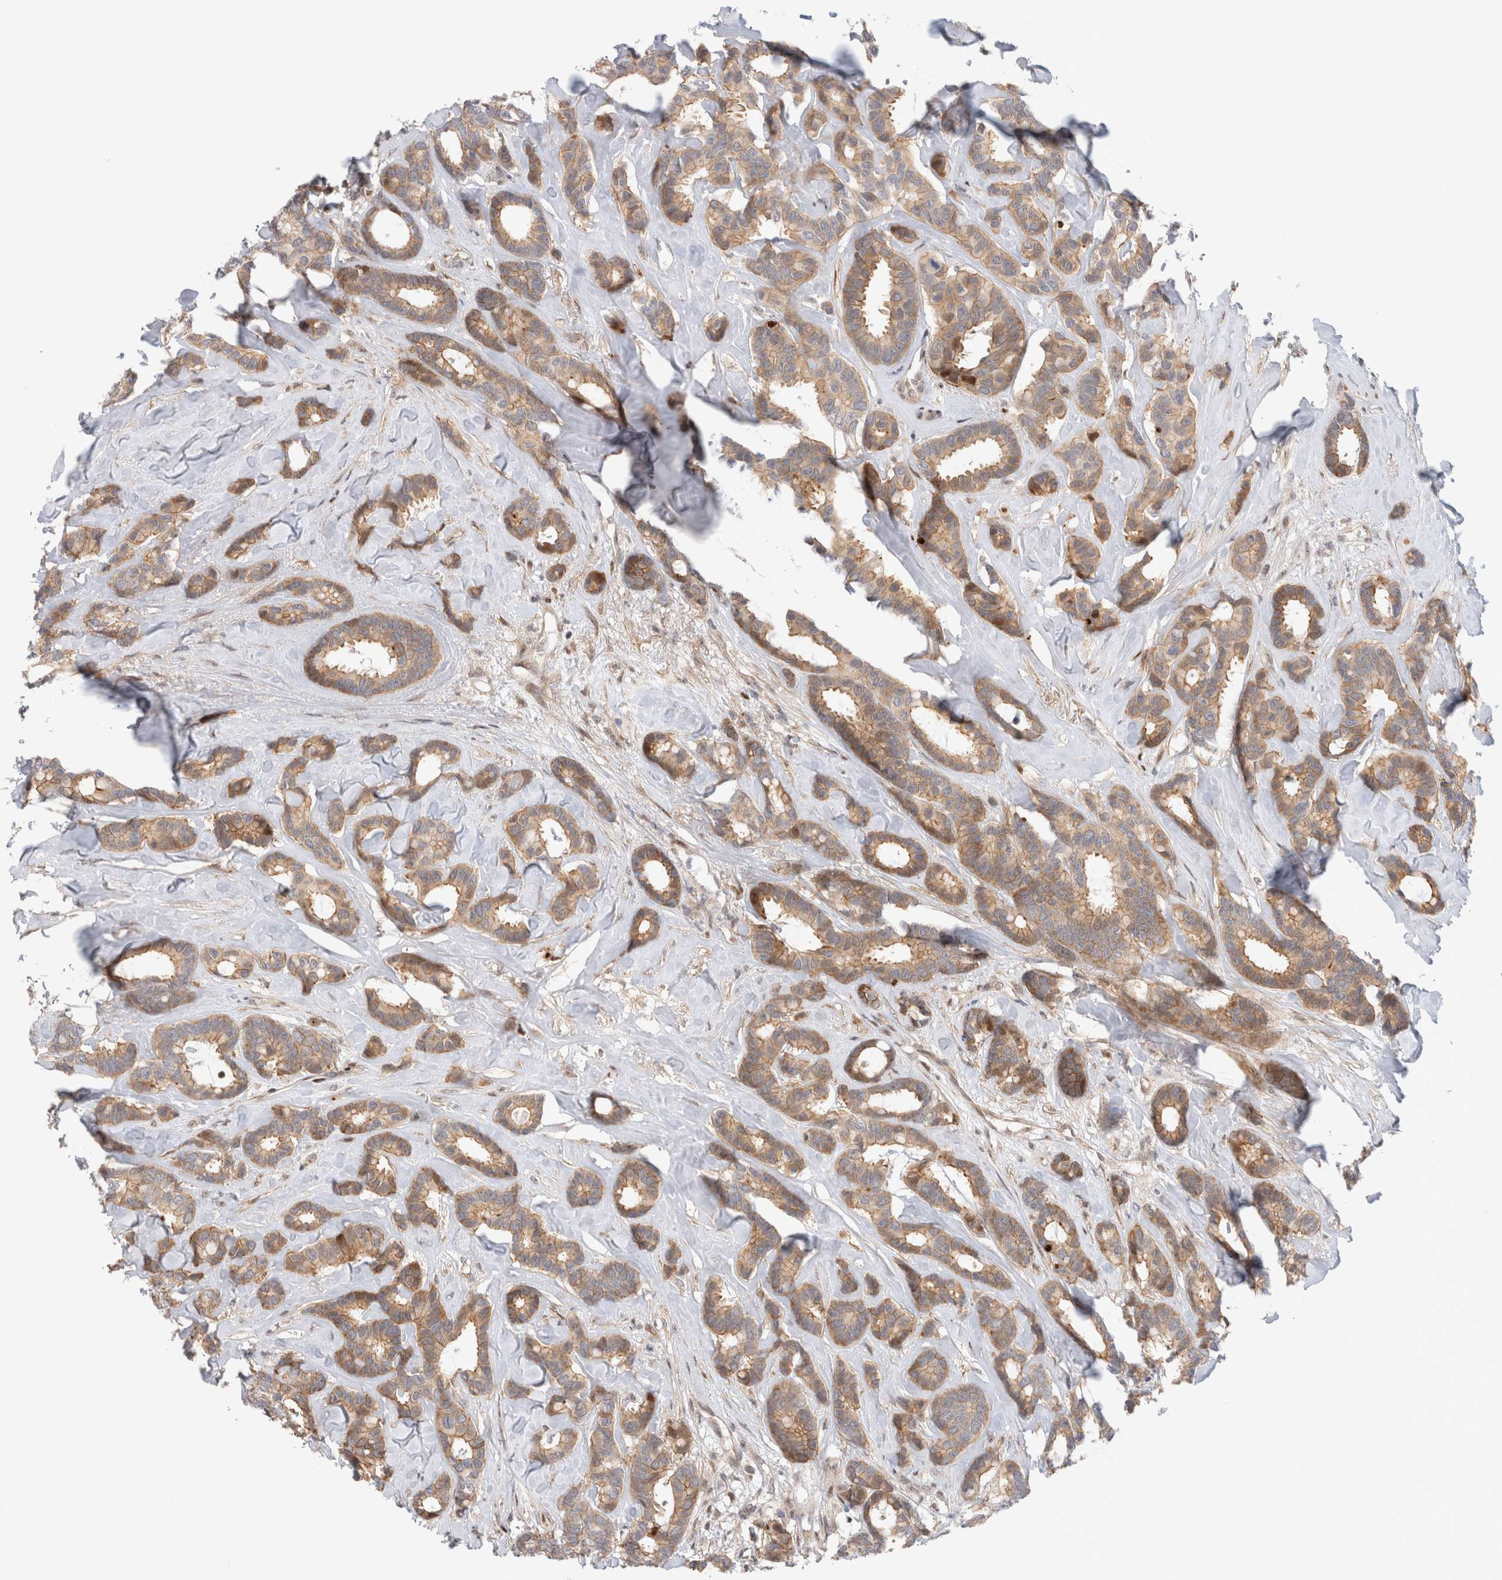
{"staining": {"intensity": "weak", "quantity": ">75%", "location": "cytoplasmic/membranous"}, "tissue": "breast cancer", "cell_type": "Tumor cells", "image_type": "cancer", "snomed": [{"axis": "morphology", "description": "Duct carcinoma"}, {"axis": "topography", "description": "Breast"}], "caption": "Tumor cells show low levels of weak cytoplasmic/membranous expression in about >75% of cells in human breast cancer (intraductal carcinoma).", "gene": "TCF4", "patient": {"sex": "female", "age": 87}}